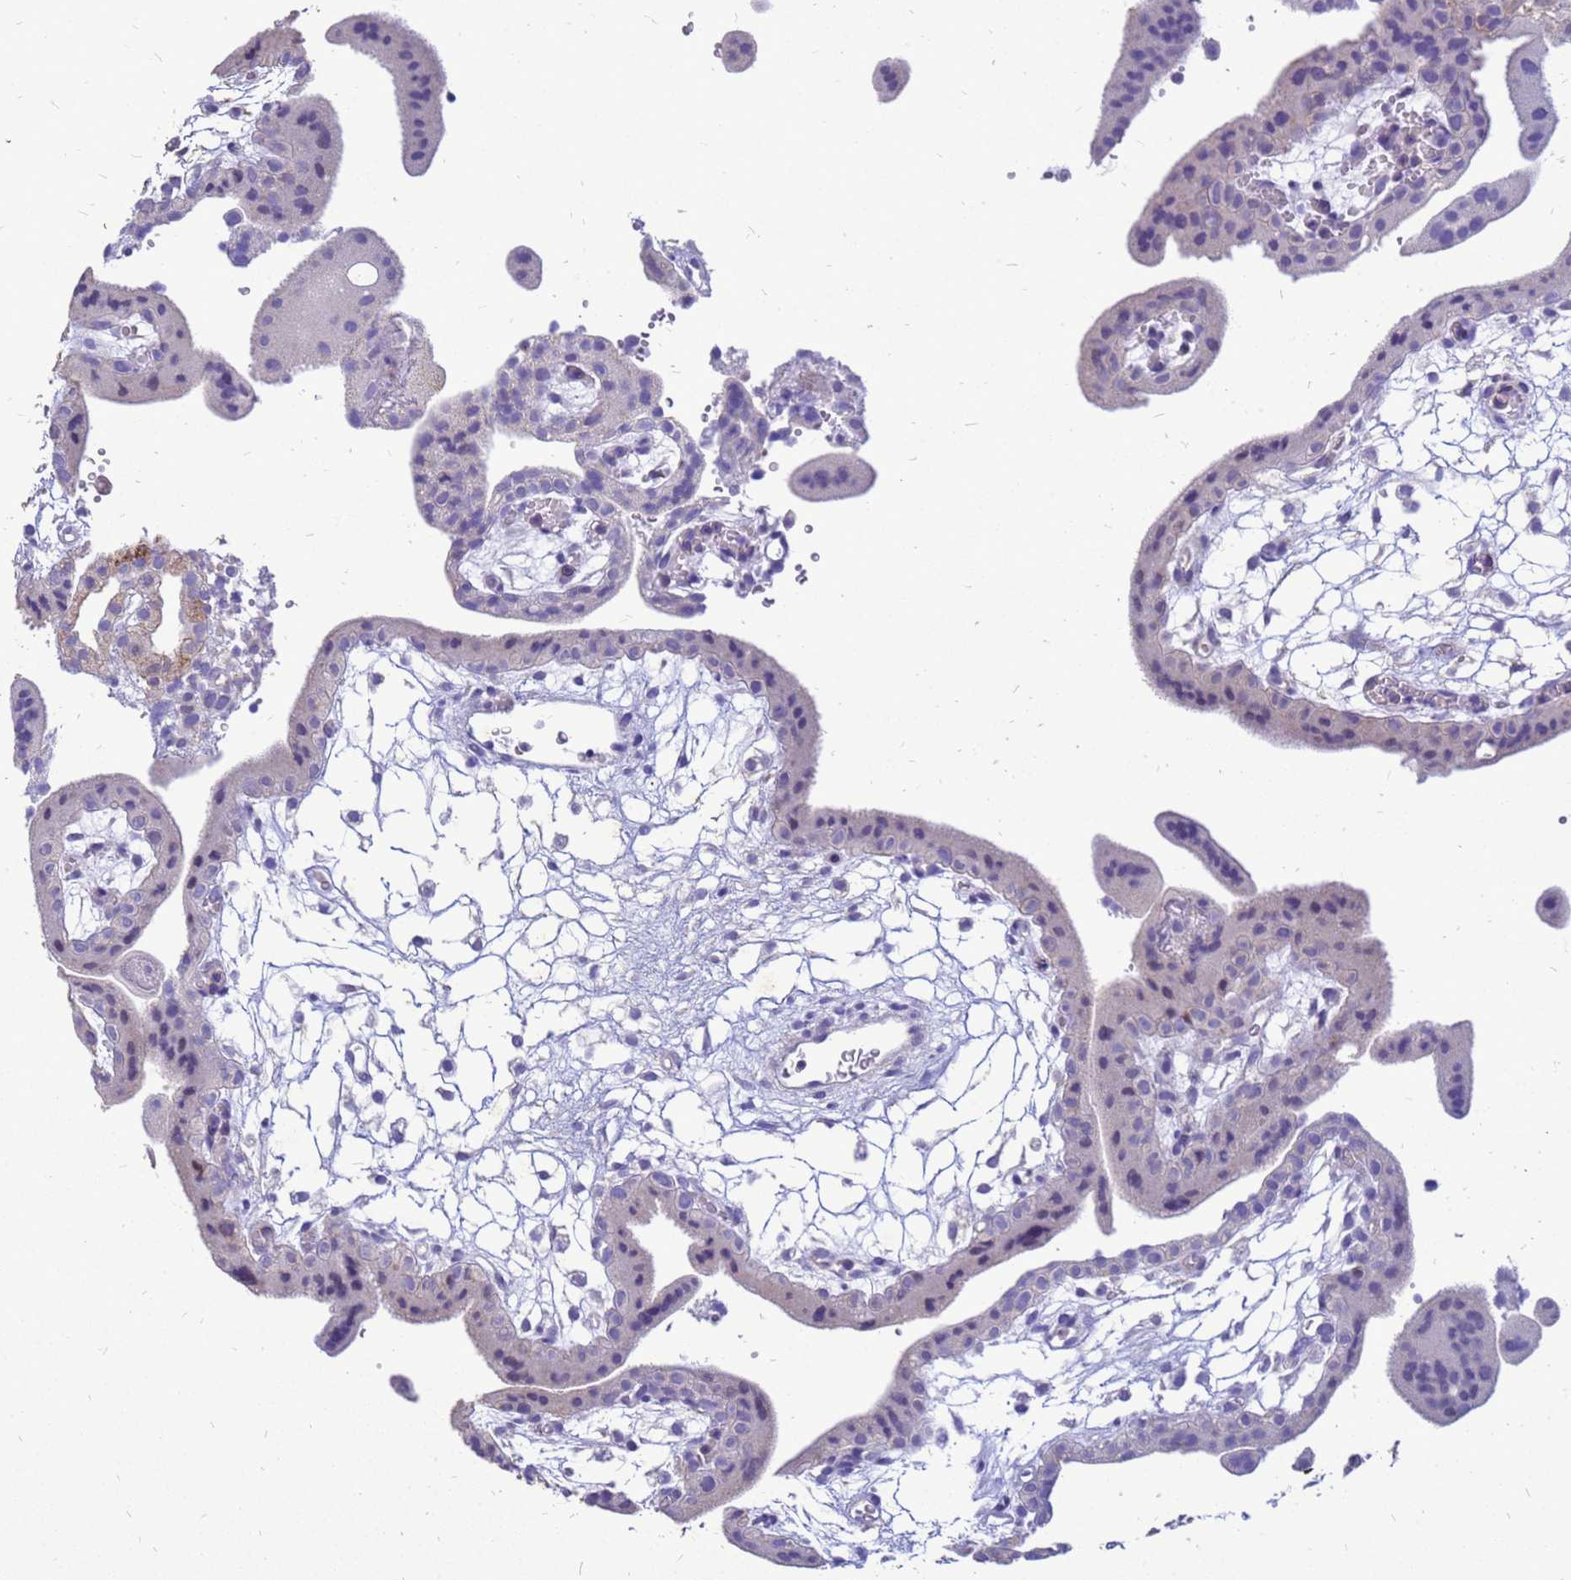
{"staining": {"intensity": "negative", "quantity": "none", "location": "none"}, "tissue": "placenta", "cell_type": "Decidual cells", "image_type": "normal", "snomed": [{"axis": "morphology", "description": "Normal tissue, NOS"}, {"axis": "topography", "description": "Placenta"}], "caption": "Decidual cells show no significant protein expression in benign placenta. The staining is performed using DAB brown chromogen with nuclei counter-stained in using hematoxylin.", "gene": "AKR1C1", "patient": {"sex": "female", "age": 18}}